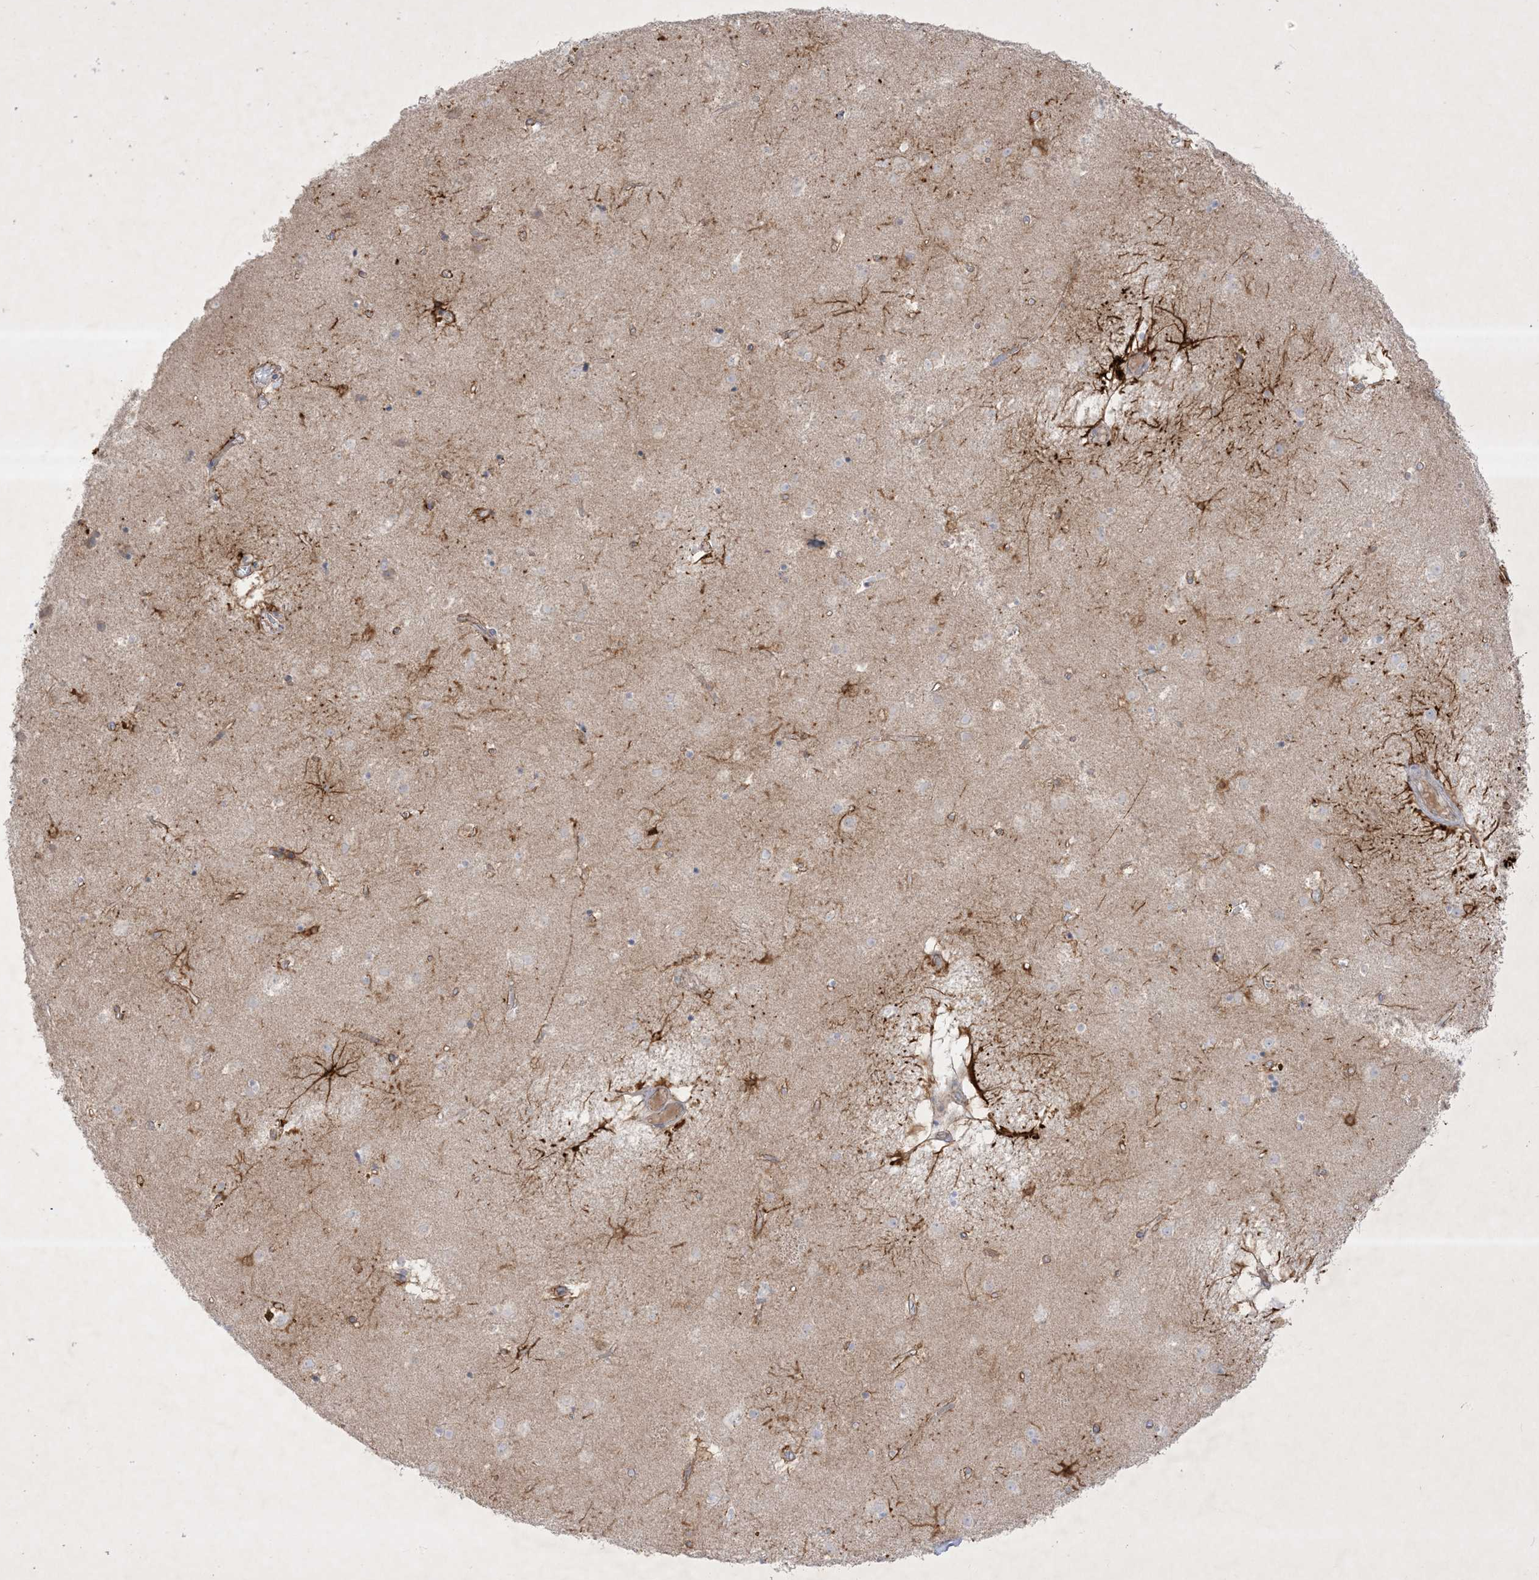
{"staining": {"intensity": "strong", "quantity": "<25%", "location": "cytoplasmic/membranous"}, "tissue": "caudate", "cell_type": "Glial cells", "image_type": "normal", "snomed": [{"axis": "morphology", "description": "Normal tissue, NOS"}, {"axis": "topography", "description": "Lateral ventricle wall"}], "caption": "The photomicrograph reveals immunohistochemical staining of unremarkable caudate. There is strong cytoplasmic/membranous staining is present in approximately <25% of glial cells. (DAB (3,3'-diaminobenzidine) IHC, brown staining for protein, blue staining for nuclei).", "gene": "PLEKHA3", "patient": {"sex": "male", "age": 70}}